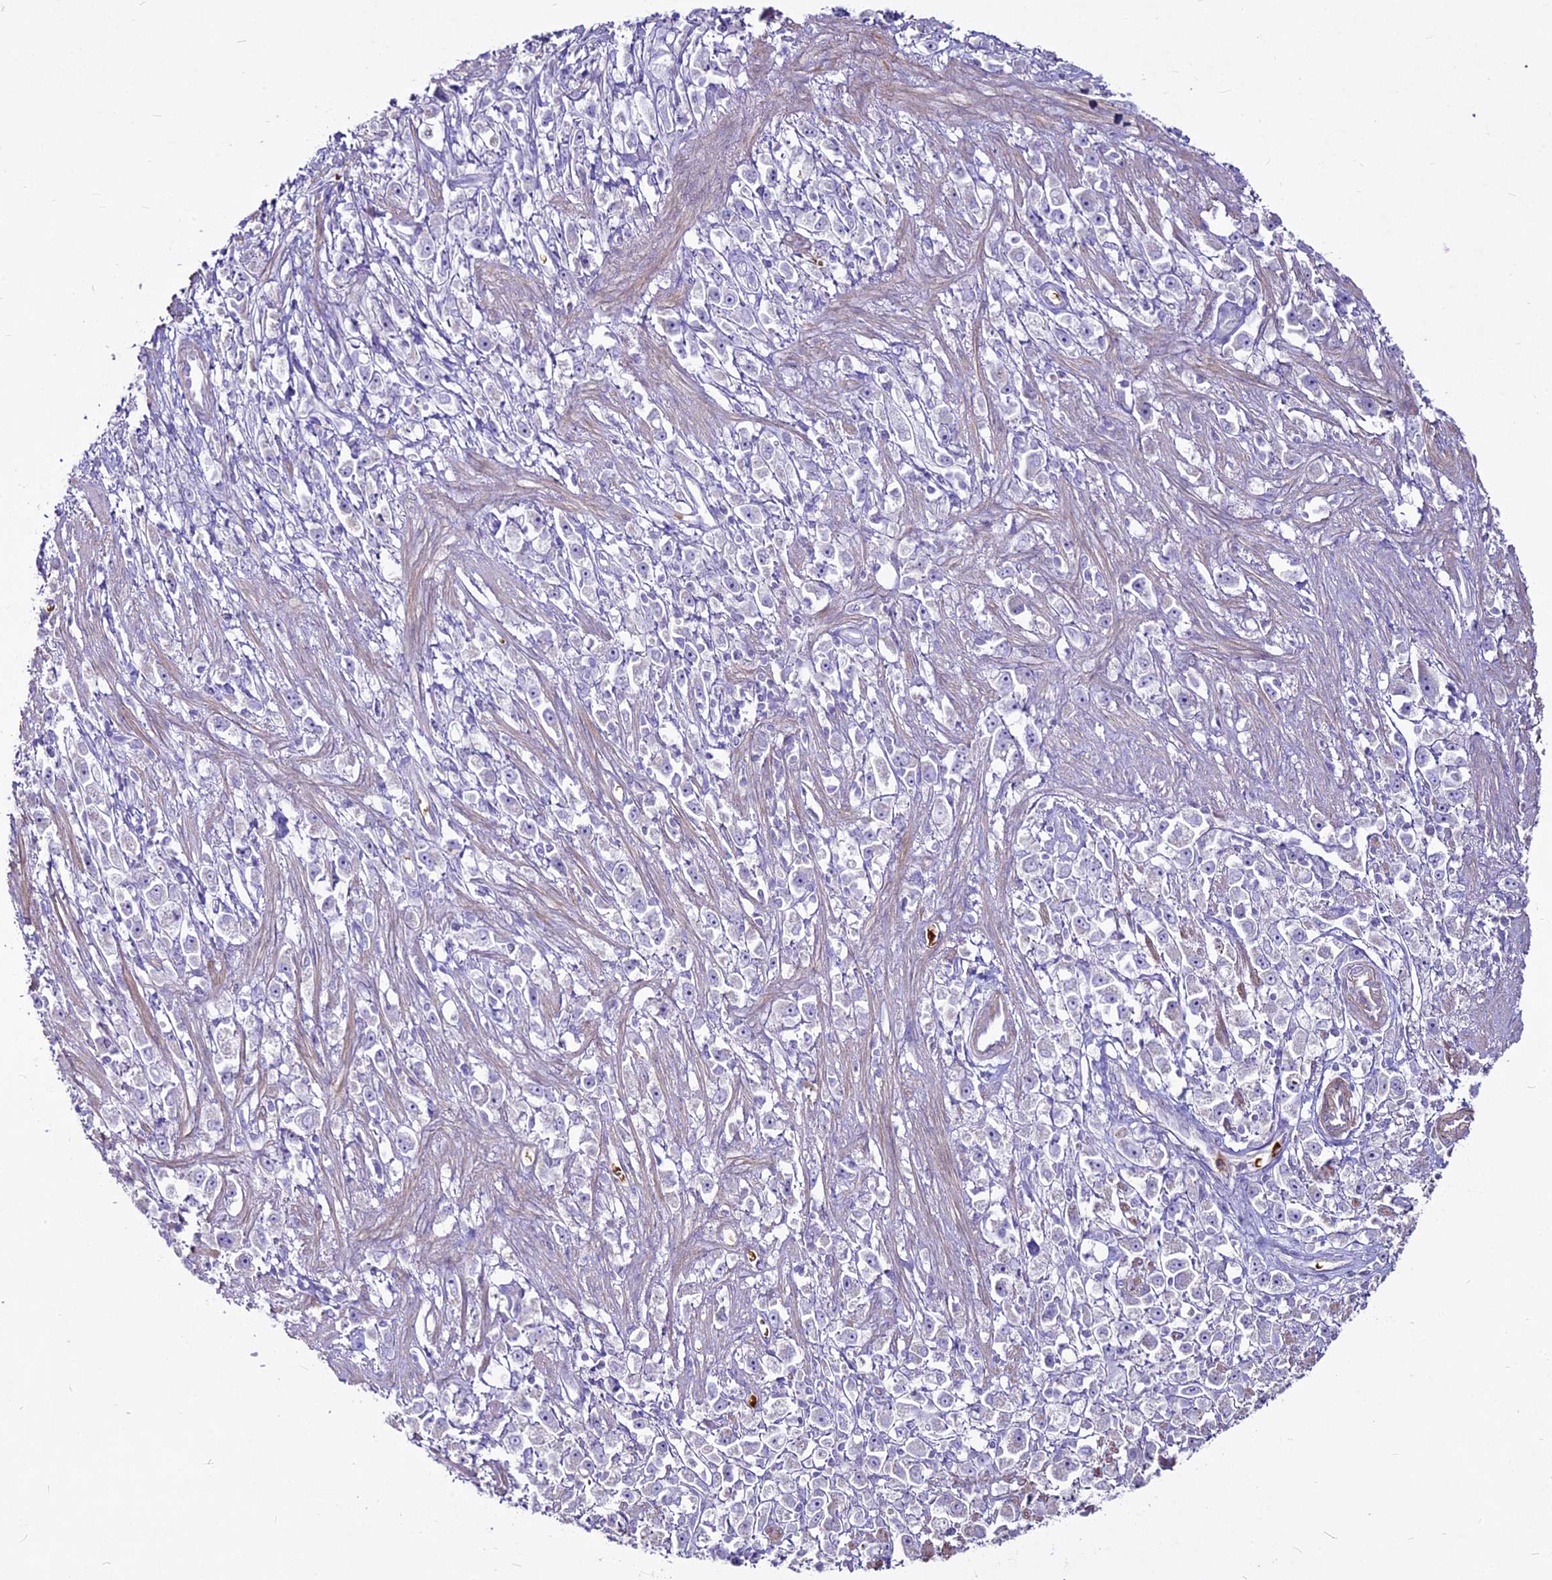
{"staining": {"intensity": "negative", "quantity": "none", "location": "none"}, "tissue": "stomach cancer", "cell_type": "Tumor cells", "image_type": "cancer", "snomed": [{"axis": "morphology", "description": "Adenocarcinoma, NOS"}, {"axis": "topography", "description": "Stomach"}], "caption": "Immunohistochemistry of human adenocarcinoma (stomach) displays no expression in tumor cells.", "gene": "SUSD3", "patient": {"sex": "female", "age": 59}}